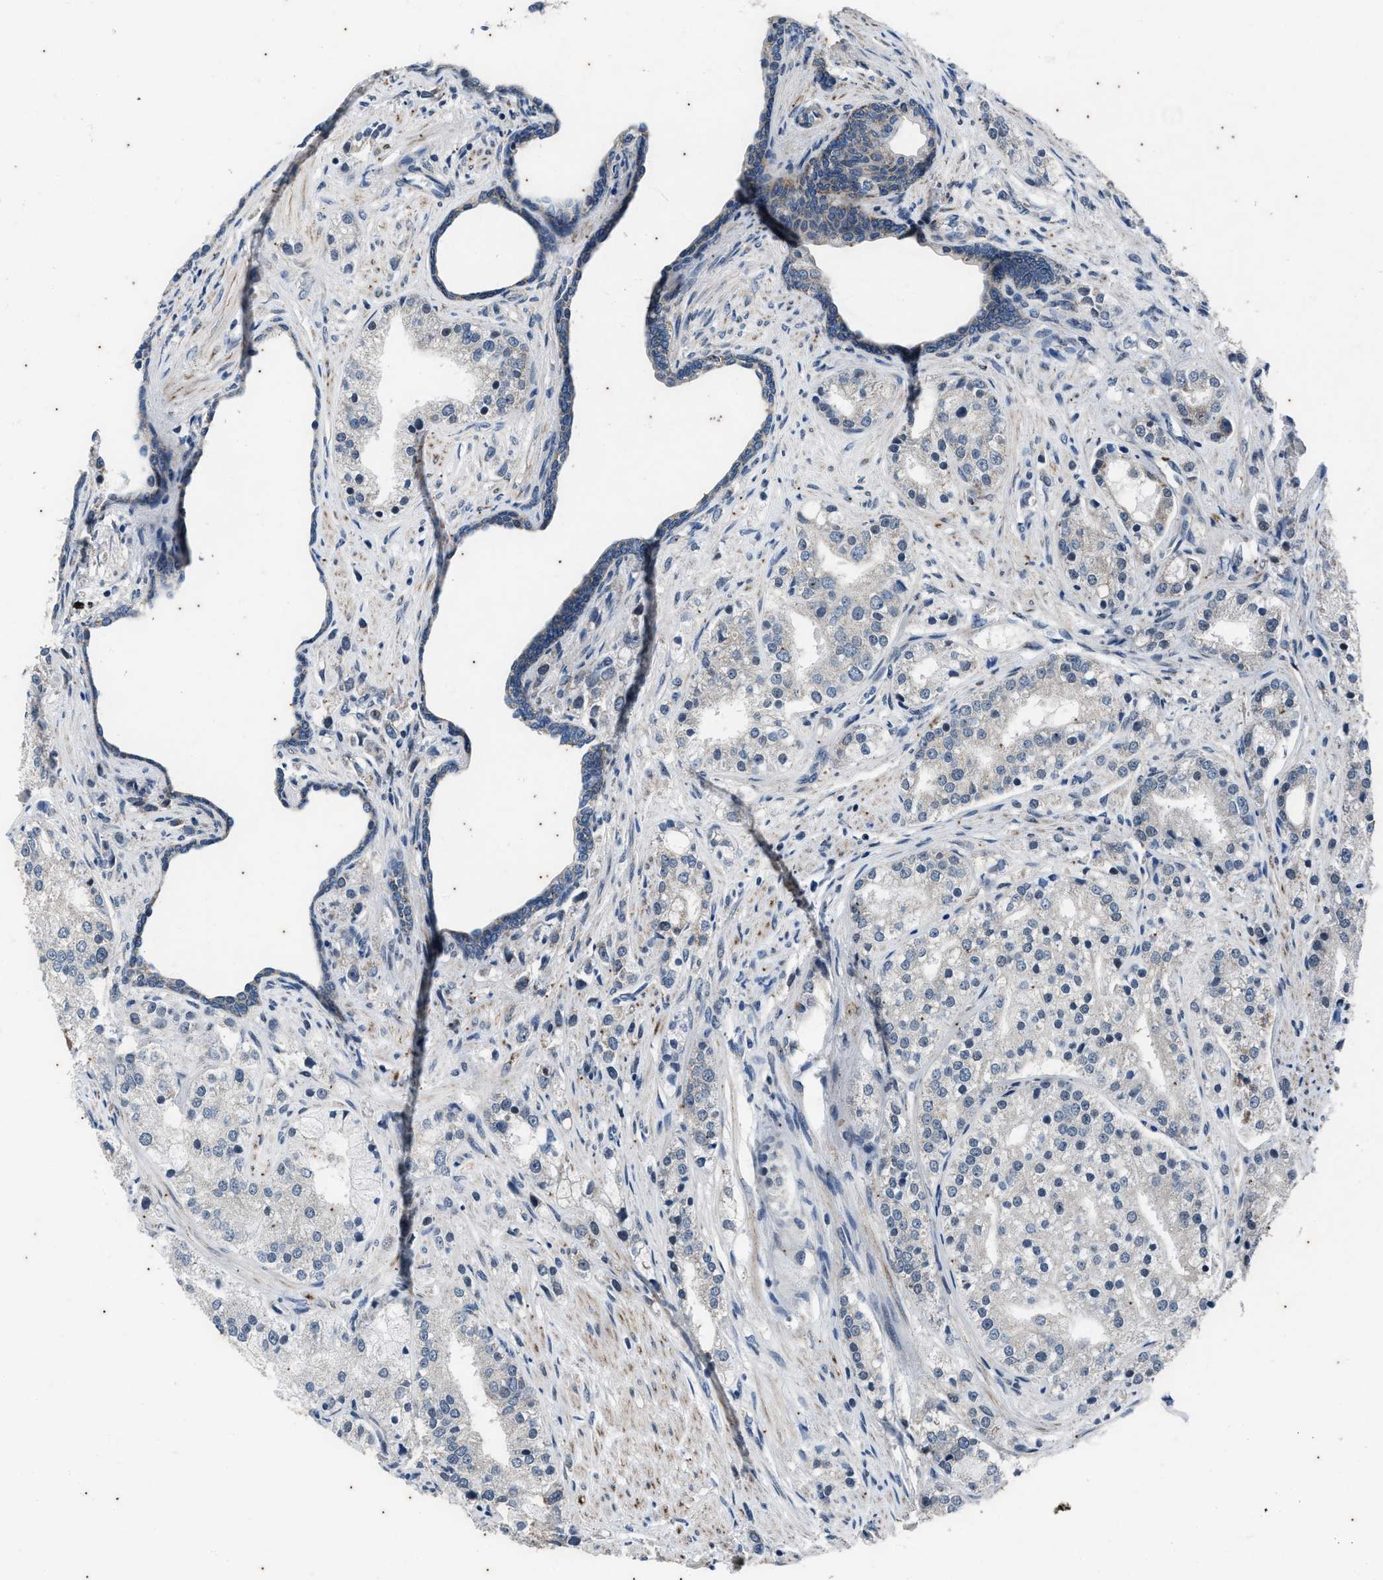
{"staining": {"intensity": "negative", "quantity": "none", "location": "none"}, "tissue": "prostate cancer", "cell_type": "Tumor cells", "image_type": "cancer", "snomed": [{"axis": "morphology", "description": "Adenocarcinoma, High grade"}, {"axis": "topography", "description": "Prostate"}], "caption": "Immunohistochemical staining of human prostate high-grade adenocarcinoma displays no significant staining in tumor cells.", "gene": "KIF24", "patient": {"sex": "male", "age": 50}}